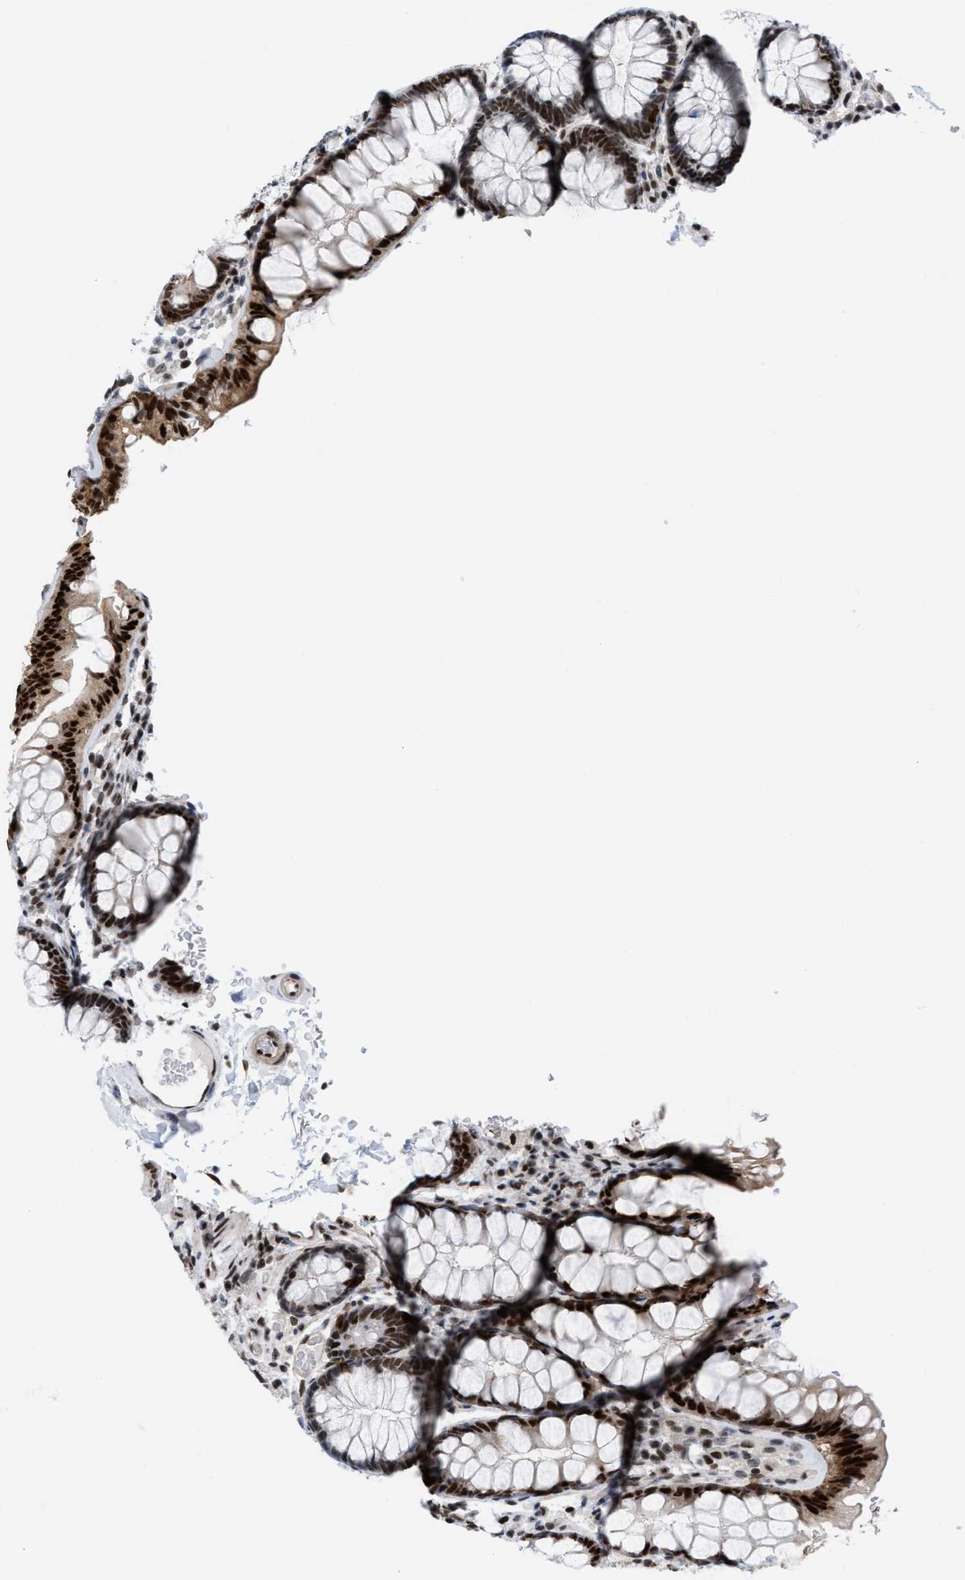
{"staining": {"intensity": "strong", "quantity": ">75%", "location": "nuclear"}, "tissue": "colon", "cell_type": "Endothelial cells", "image_type": "normal", "snomed": [{"axis": "morphology", "description": "Normal tissue, NOS"}, {"axis": "topography", "description": "Colon"}], "caption": "Immunohistochemical staining of benign human colon displays strong nuclear protein expression in approximately >75% of endothelial cells. (DAB (3,3'-diaminobenzidine) IHC, brown staining for protein, blue staining for nuclei).", "gene": "MIER1", "patient": {"sex": "female", "age": 56}}